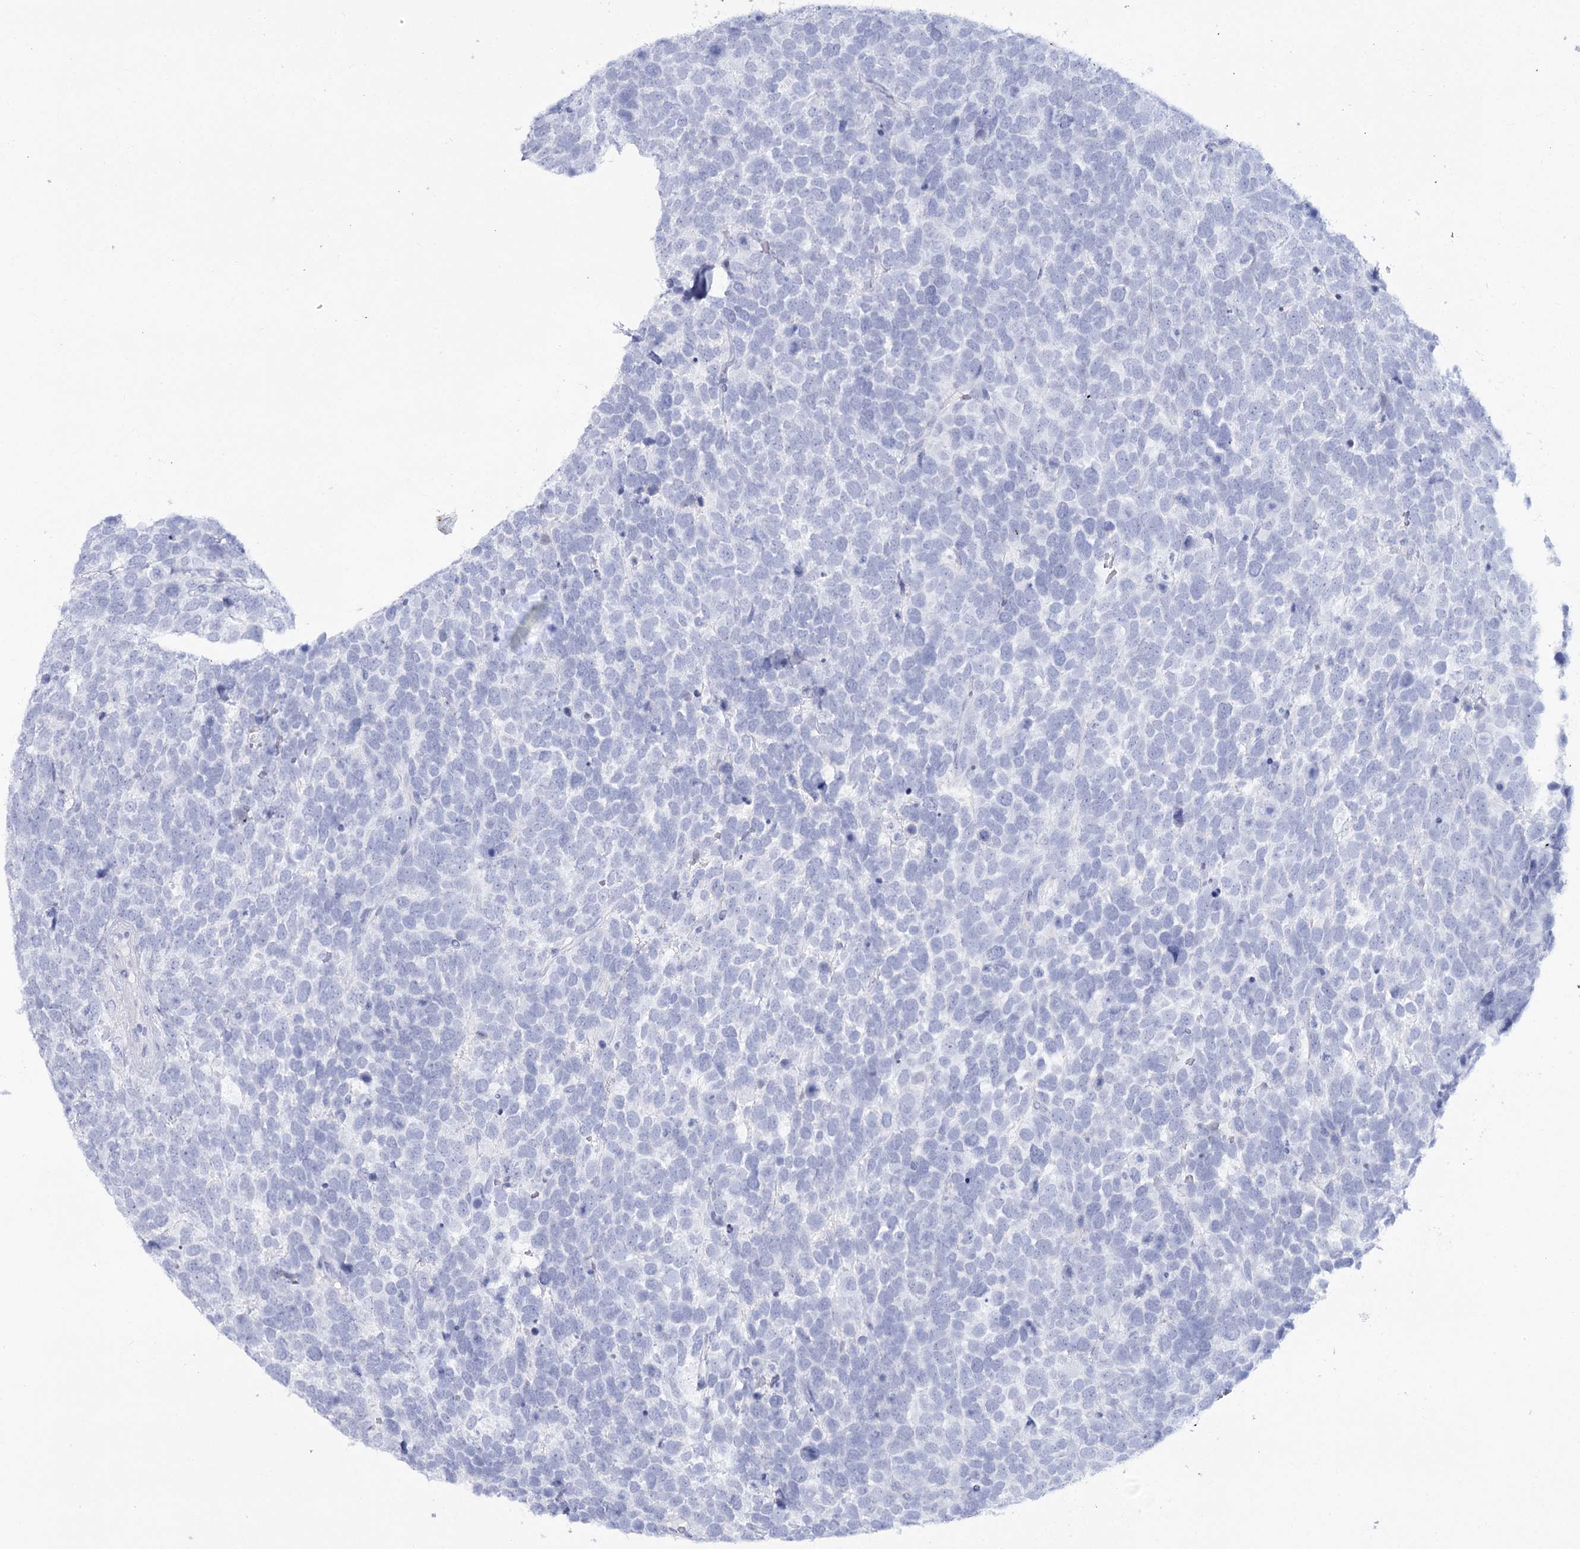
{"staining": {"intensity": "negative", "quantity": "none", "location": "none"}, "tissue": "urothelial cancer", "cell_type": "Tumor cells", "image_type": "cancer", "snomed": [{"axis": "morphology", "description": "Urothelial carcinoma, High grade"}, {"axis": "topography", "description": "Urinary bladder"}], "caption": "High-grade urothelial carcinoma was stained to show a protein in brown. There is no significant staining in tumor cells. (DAB immunohistochemistry with hematoxylin counter stain).", "gene": "RNF186", "patient": {"sex": "female", "age": 82}}